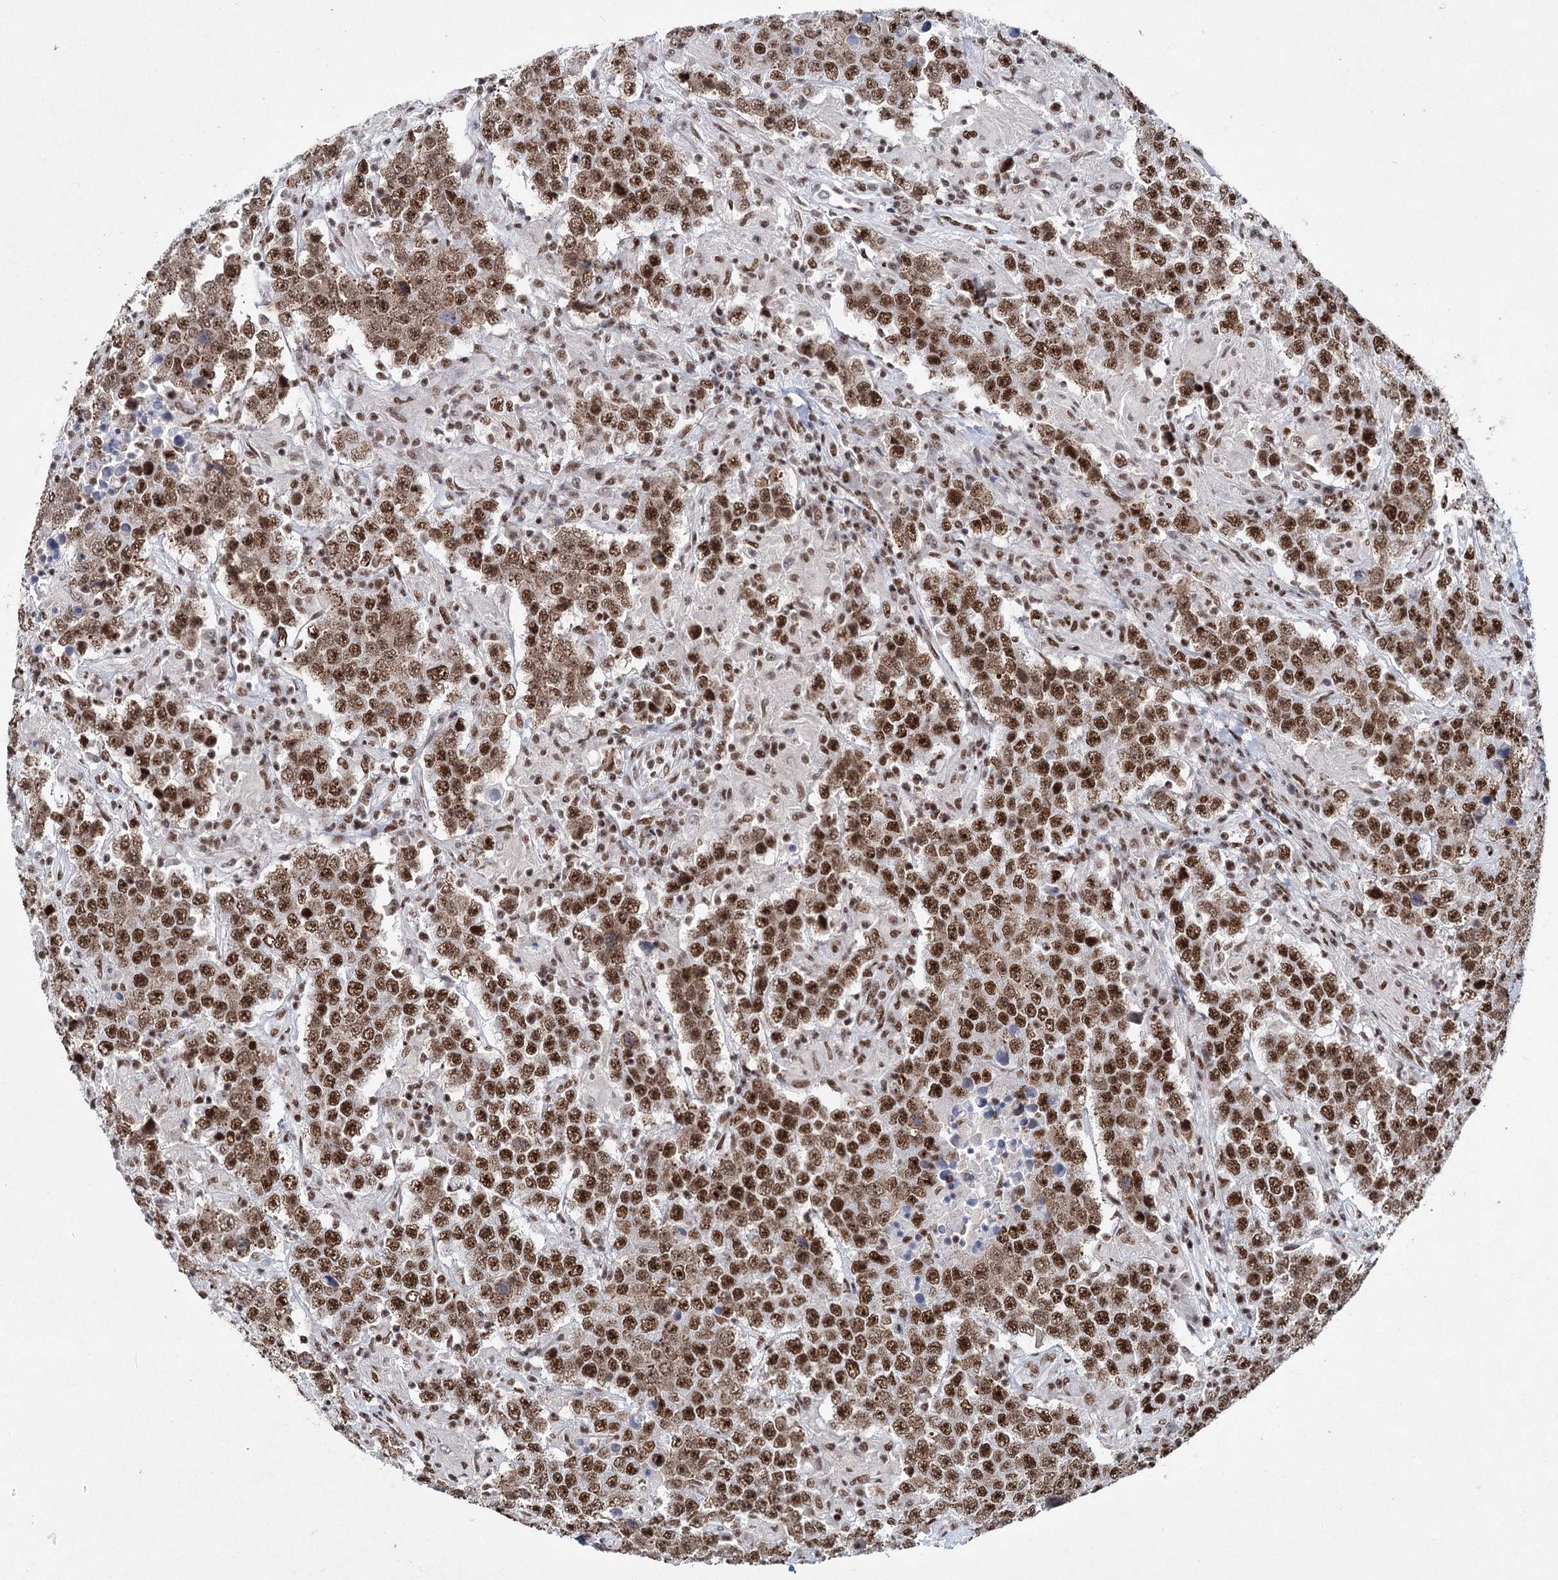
{"staining": {"intensity": "strong", "quantity": ">75%", "location": "nuclear"}, "tissue": "testis cancer", "cell_type": "Tumor cells", "image_type": "cancer", "snomed": [{"axis": "morphology", "description": "Normal tissue, NOS"}, {"axis": "morphology", "description": "Urothelial carcinoma, High grade"}, {"axis": "morphology", "description": "Seminoma, NOS"}, {"axis": "morphology", "description": "Carcinoma, Embryonal, NOS"}, {"axis": "topography", "description": "Urinary bladder"}, {"axis": "topography", "description": "Testis"}], "caption": "Strong nuclear staining is appreciated in approximately >75% of tumor cells in testis cancer.", "gene": "SCAF8", "patient": {"sex": "male", "age": 41}}